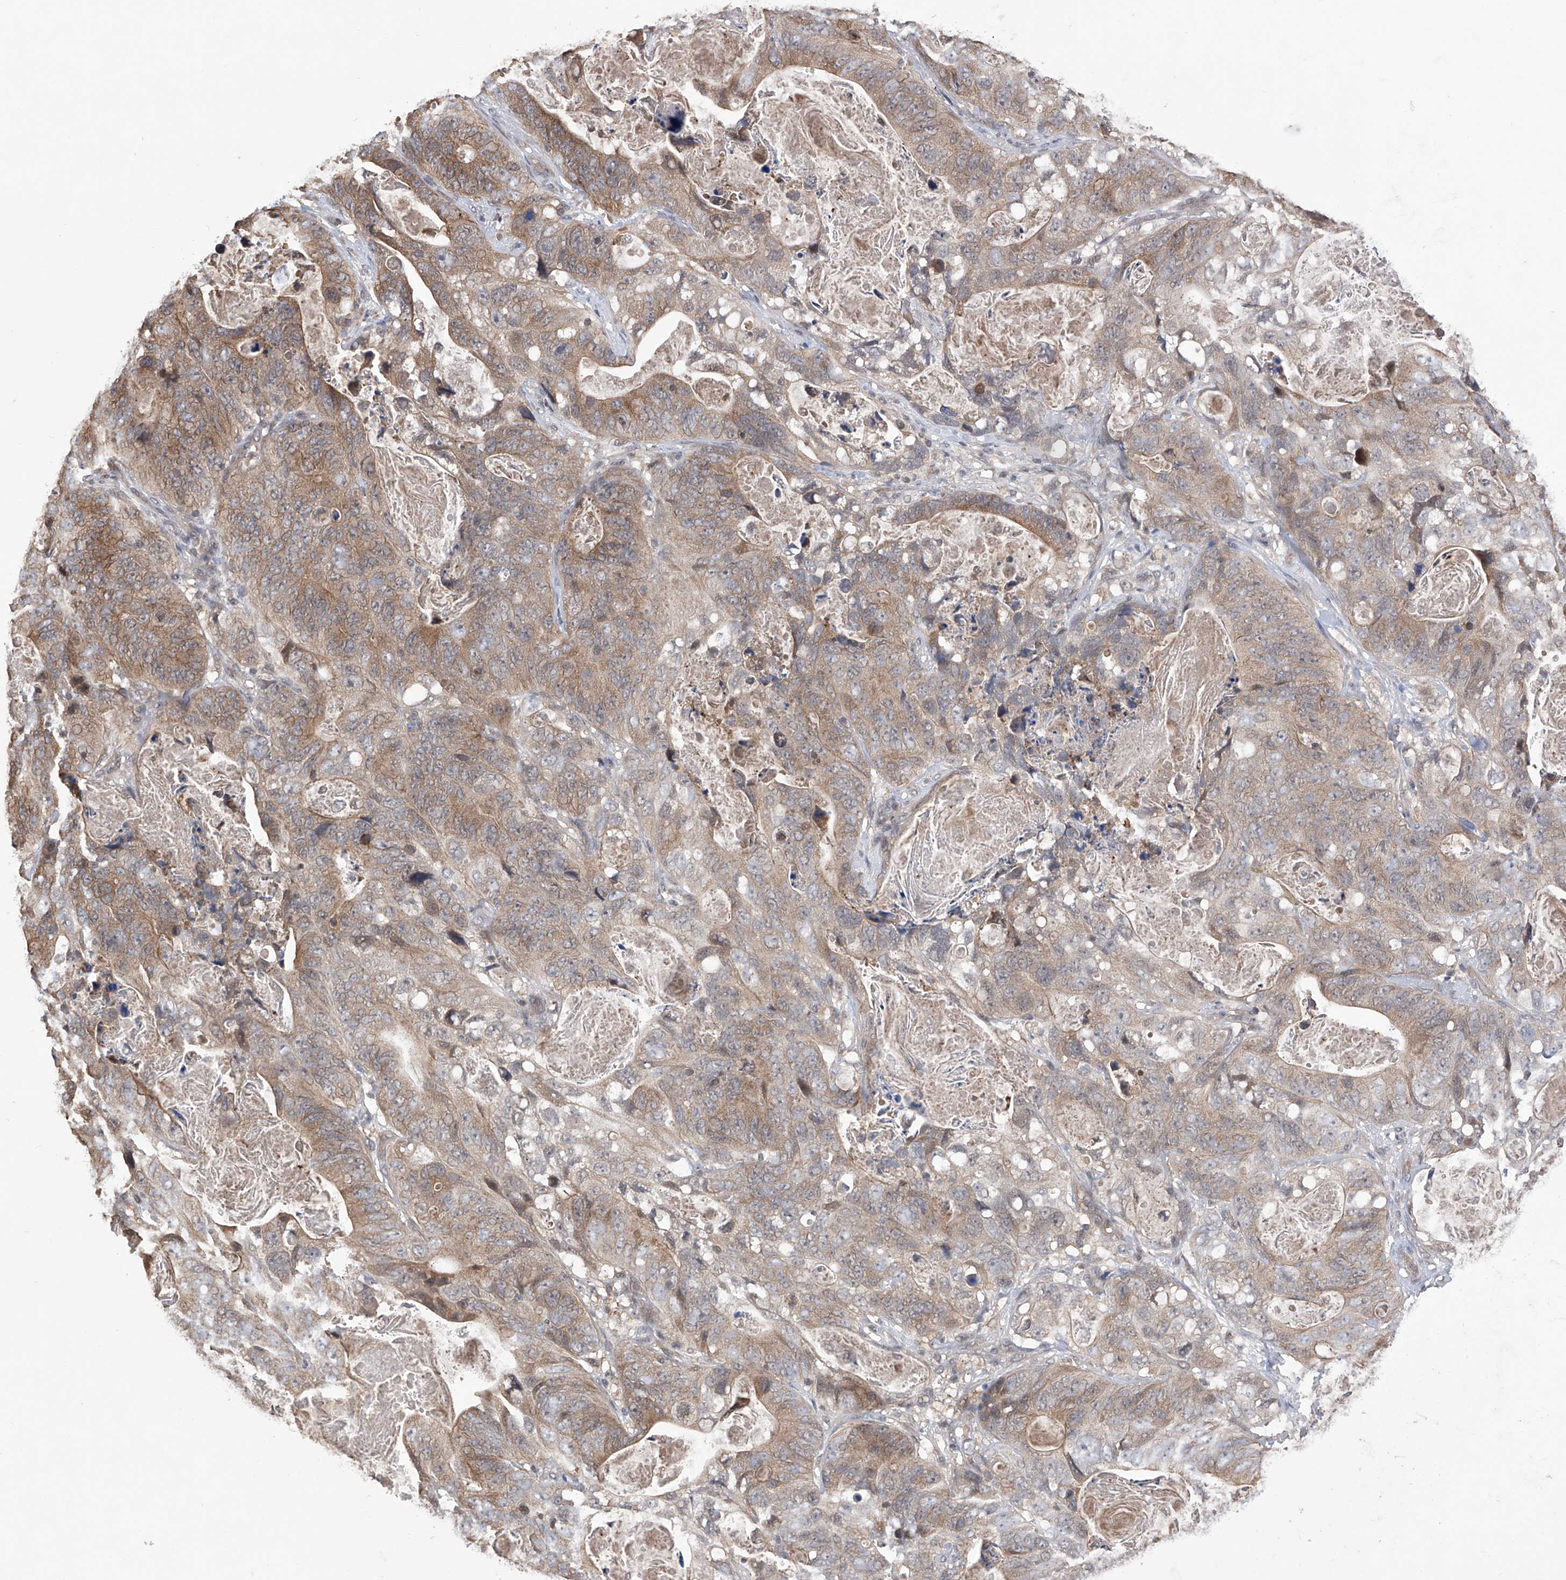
{"staining": {"intensity": "weak", "quantity": "25%-75%", "location": "cytoplasmic/membranous"}, "tissue": "stomach cancer", "cell_type": "Tumor cells", "image_type": "cancer", "snomed": [{"axis": "morphology", "description": "Normal tissue, NOS"}, {"axis": "morphology", "description": "Adenocarcinoma, NOS"}, {"axis": "topography", "description": "Stomach"}], "caption": "This is a histology image of immunohistochemistry staining of stomach cancer (adenocarcinoma), which shows weak expression in the cytoplasmic/membranous of tumor cells.", "gene": "LYSMD4", "patient": {"sex": "female", "age": 89}}